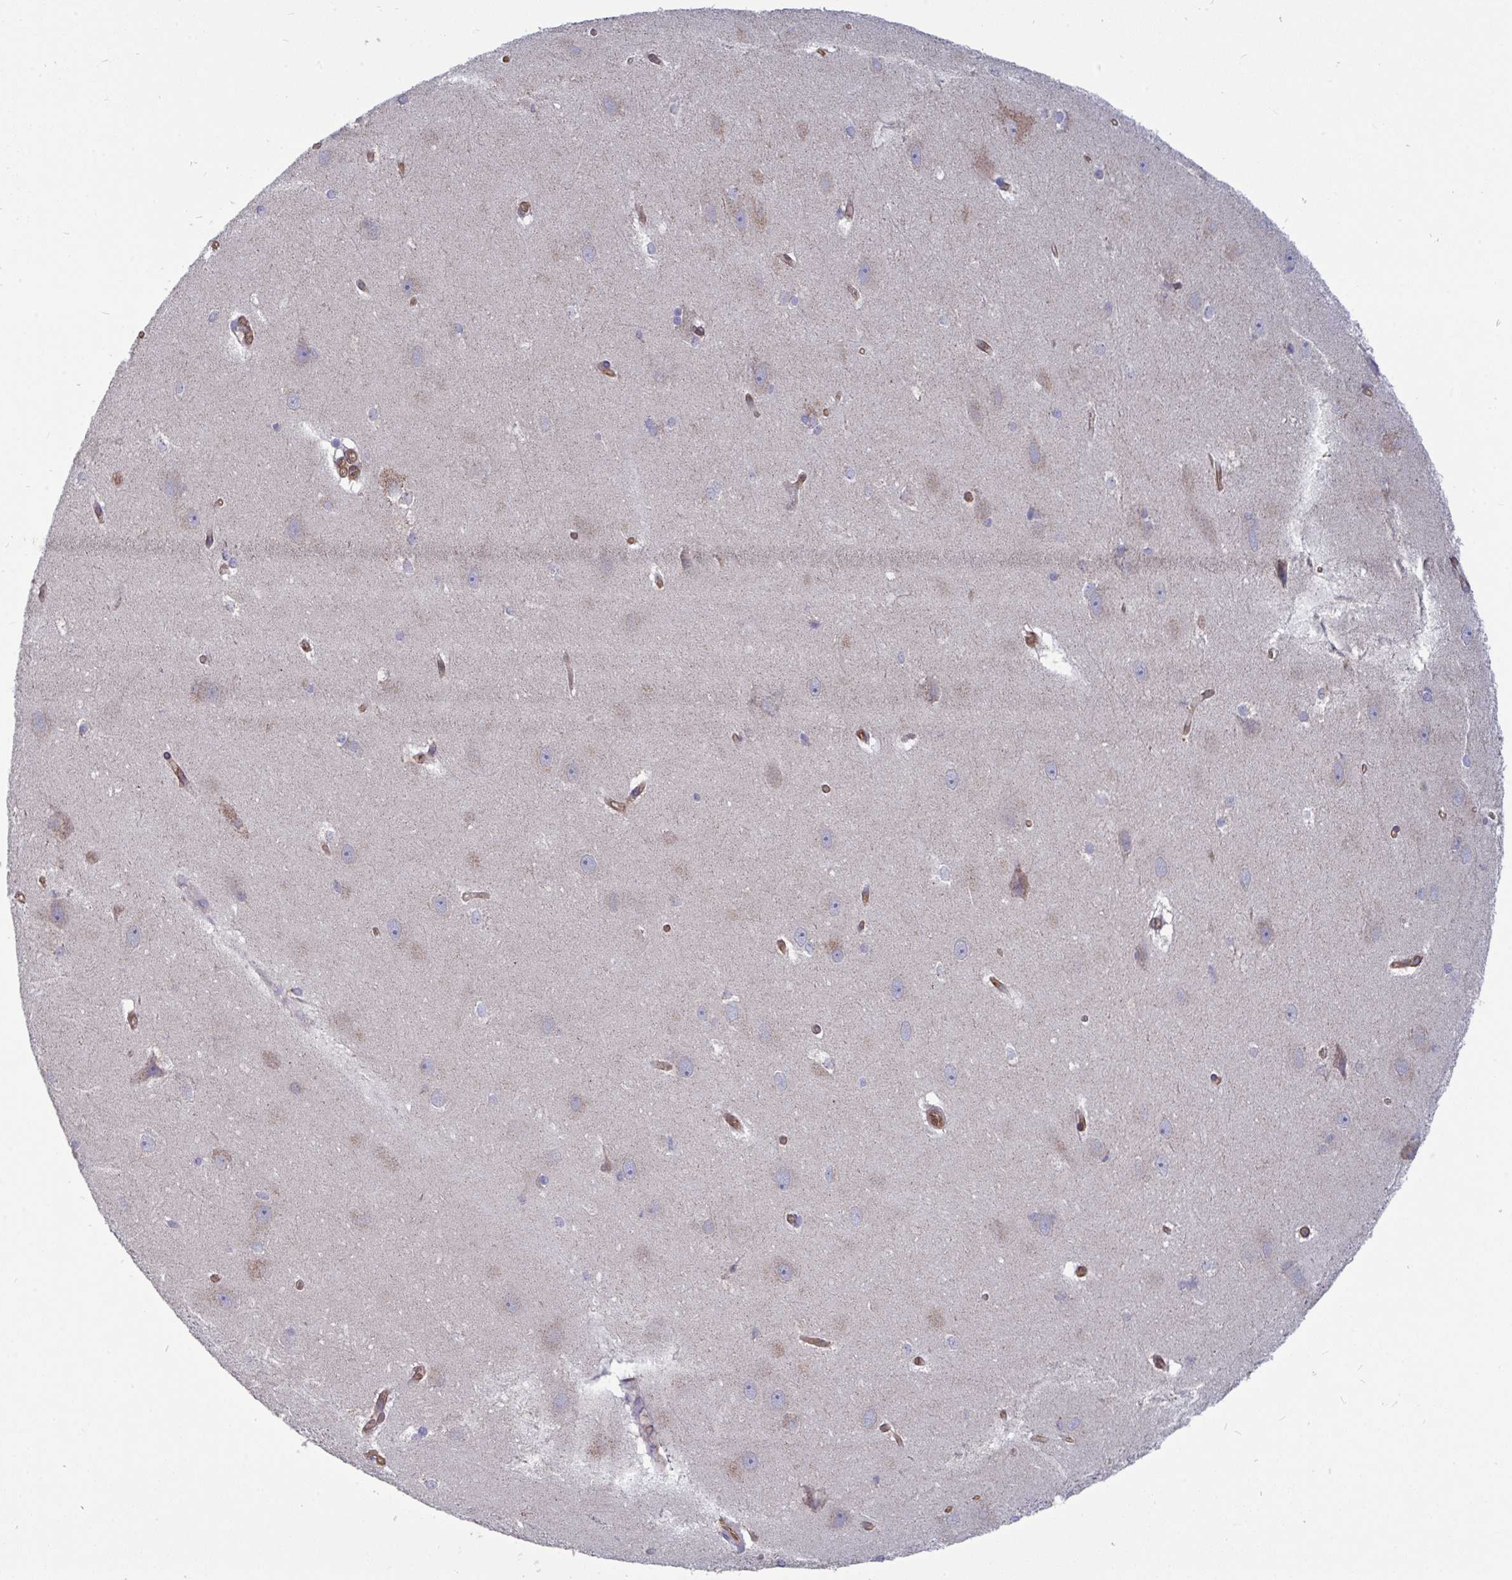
{"staining": {"intensity": "negative", "quantity": "none", "location": "none"}, "tissue": "hippocampus", "cell_type": "Glial cells", "image_type": "normal", "snomed": [{"axis": "morphology", "description": "Normal tissue, NOS"}, {"axis": "topography", "description": "Cerebral cortex"}, {"axis": "topography", "description": "Hippocampus"}], "caption": "IHC image of benign hippocampus stained for a protein (brown), which exhibits no staining in glial cells. (IHC, brightfield microscopy, high magnification).", "gene": "ISCU", "patient": {"sex": "female", "age": 19}}